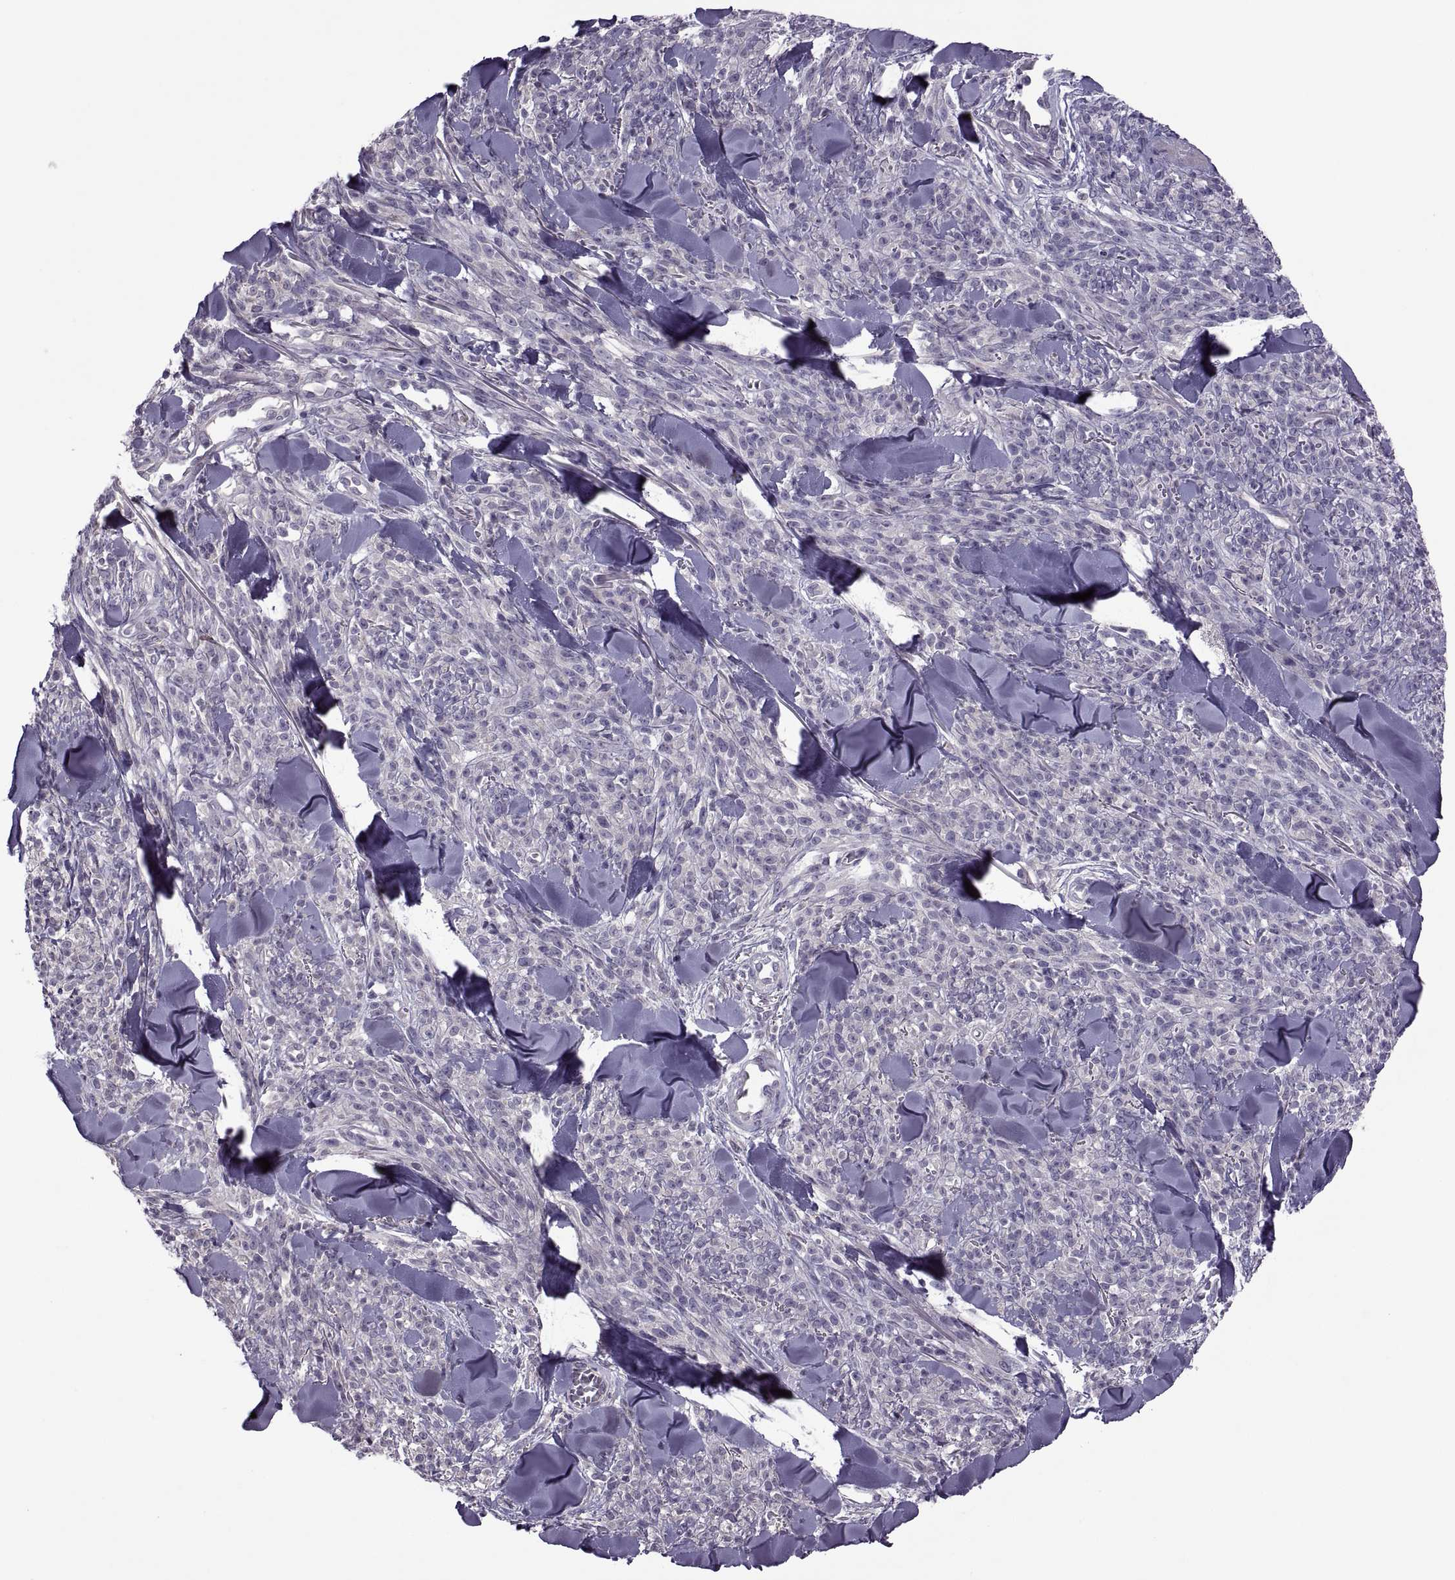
{"staining": {"intensity": "negative", "quantity": "none", "location": "none"}, "tissue": "melanoma", "cell_type": "Tumor cells", "image_type": "cancer", "snomed": [{"axis": "morphology", "description": "Malignant melanoma, NOS"}, {"axis": "topography", "description": "Skin"}, {"axis": "topography", "description": "Skin of trunk"}], "caption": "This is a photomicrograph of immunohistochemistry (IHC) staining of melanoma, which shows no expression in tumor cells.", "gene": "ODF3", "patient": {"sex": "male", "age": 74}}